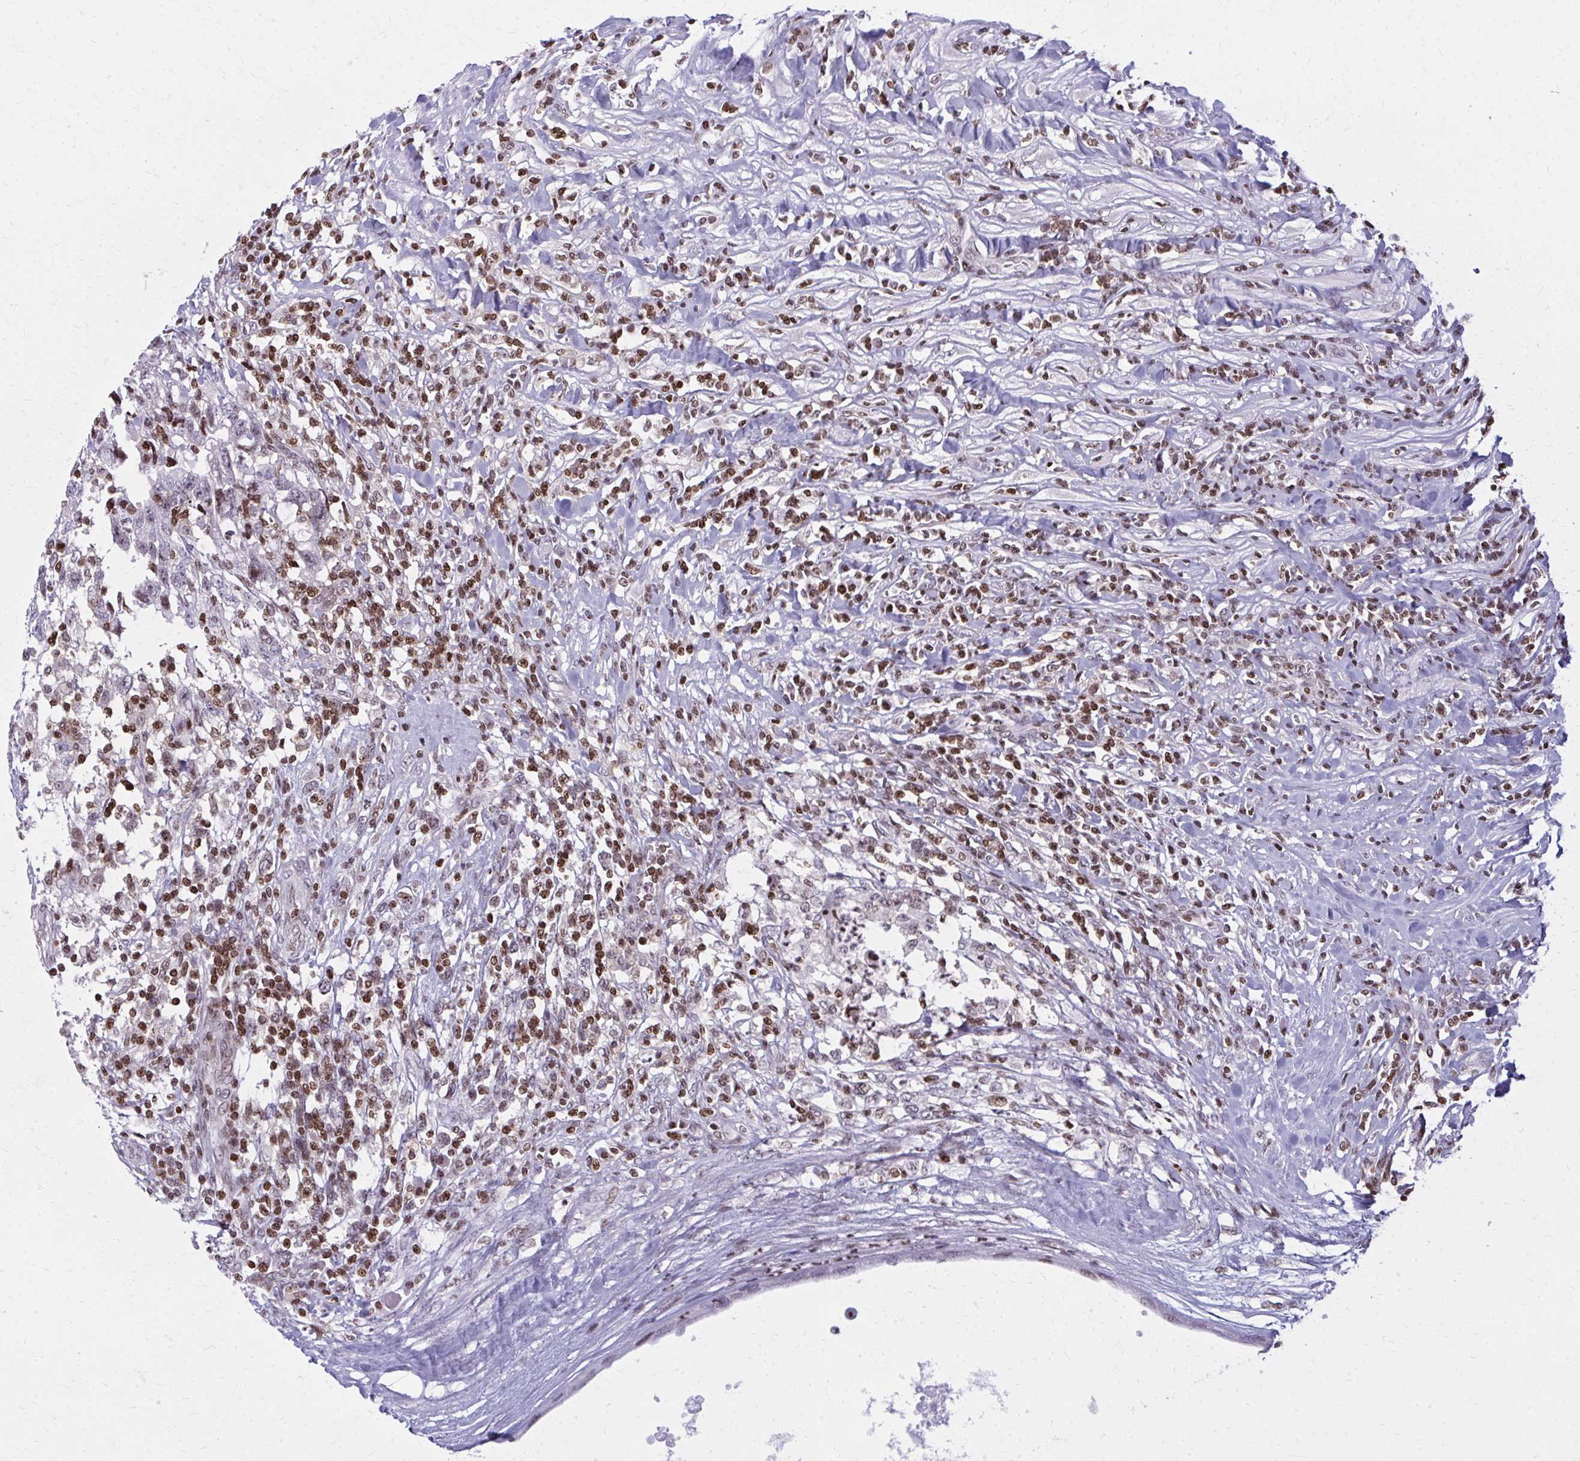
{"staining": {"intensity": "moderate", "quantity": ">75%", "location": "nuclear"}, "tissue": "testis cancer", "cell_type": "Tumor cells", "image_type": "cancer", "snomed": [{"axis": "morphology", "description": "Seminoma, NOS"}, {"axis": "morphology", "description": "Carcinoma, Embryonal, NOS"}, {"axis": "topography", "description": "Testis"}], "caption": "Protein expression analysis of testis cancer demonstrates moderate nuclear staining in approximately >75% of tumor cells.", "gene": "AP5M1", "patient": {"sex": "male", "age": 29}}